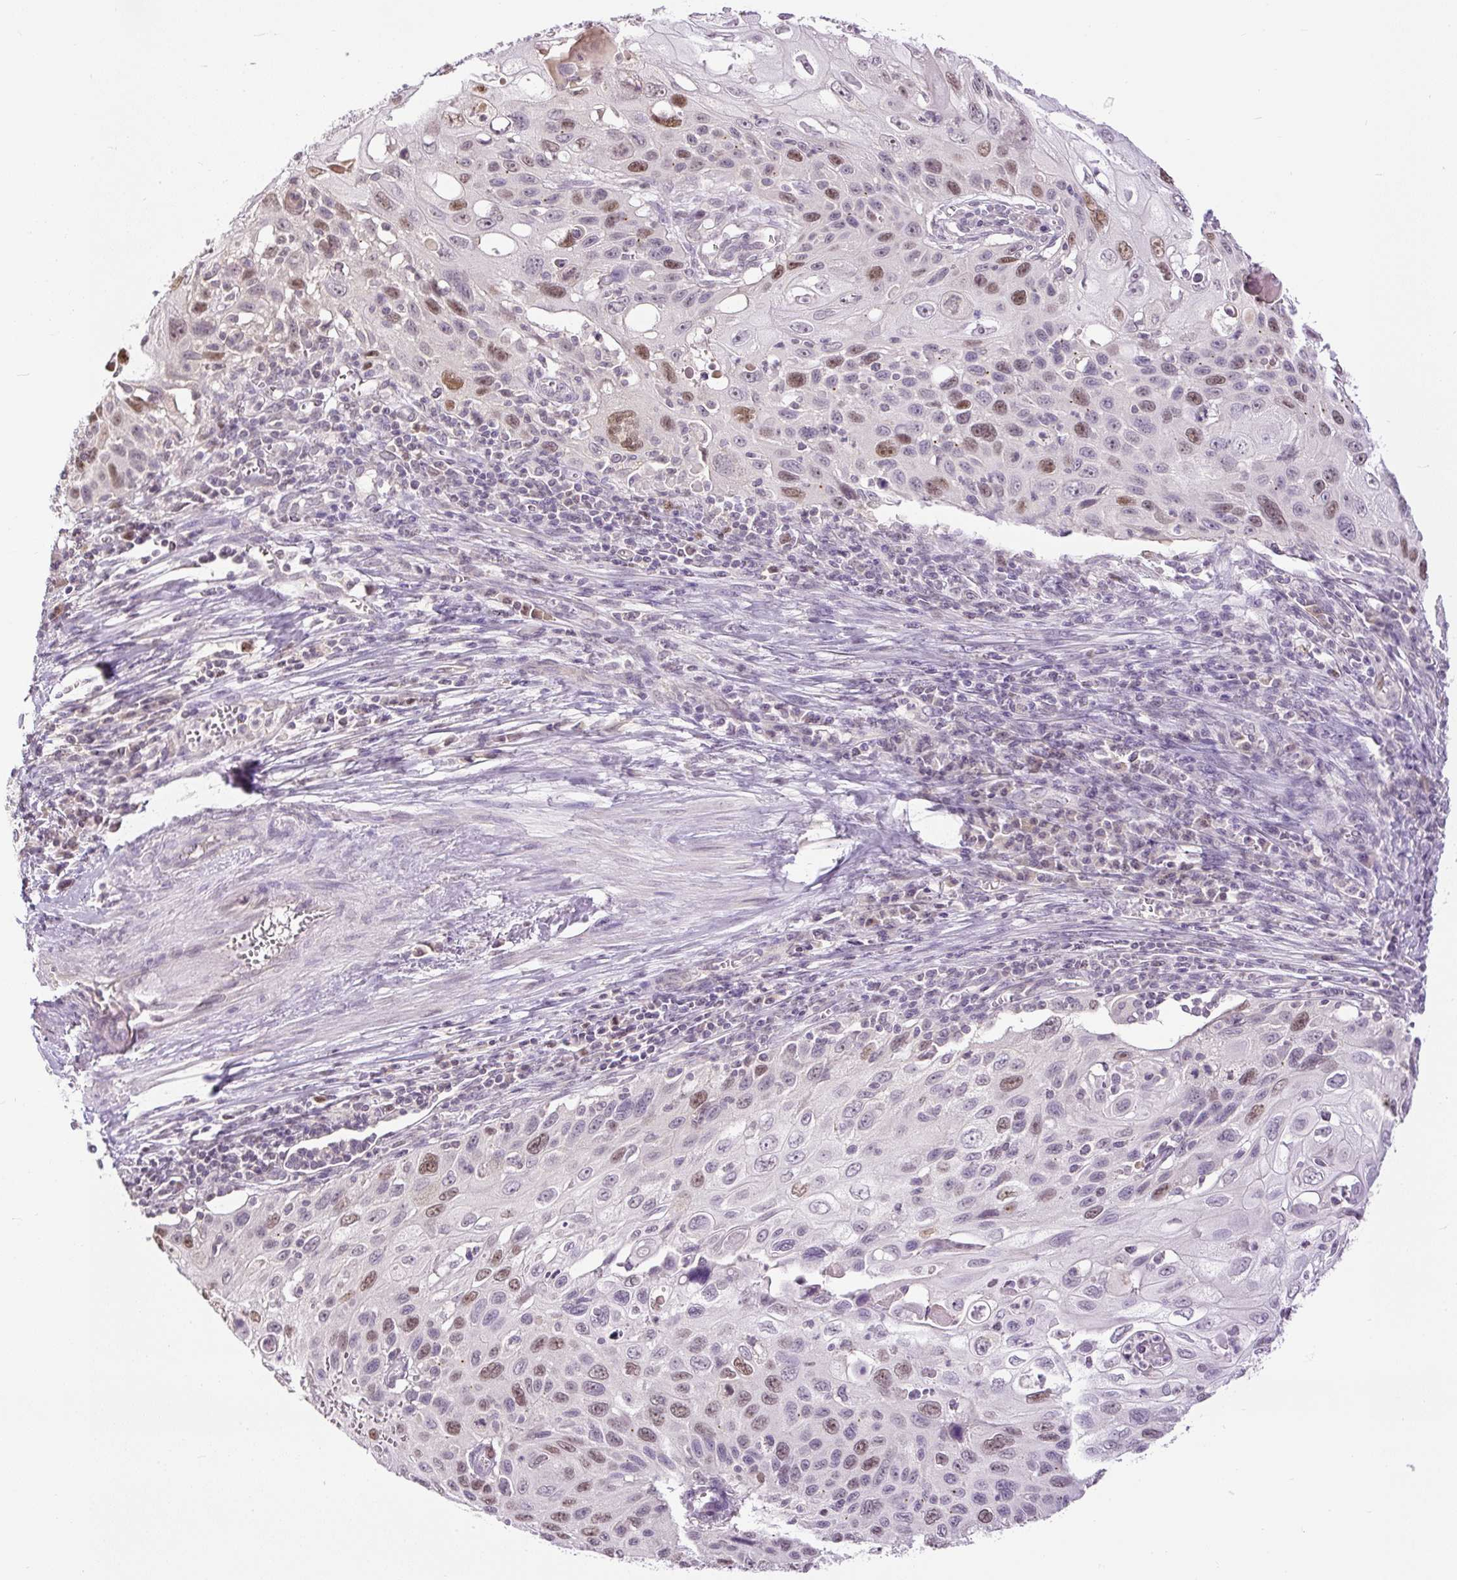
{"staining": {"intensity": "moderate", "quantity": "25%-75%", "location": "nuclear"}, "tissue": "cervical cancer", "cell_type": "Tumor cells", "image_type": "cancer", "snomed": [{"axis": "morphology", "description": "Squamous cell carcinoma, NOS"}, {"axis": "topography", "description": "Cervix"}], "caption": "DAB (3,3'-diaminobenzidine) immunohistochemical staining of human cervical cancer (squamous cell carcinoma) shows moderate nuclear protein expression in about 25%-75% of tumor cells.", "gene": "RACGAP1", "patient": {"sex": "female", "age": 70}}